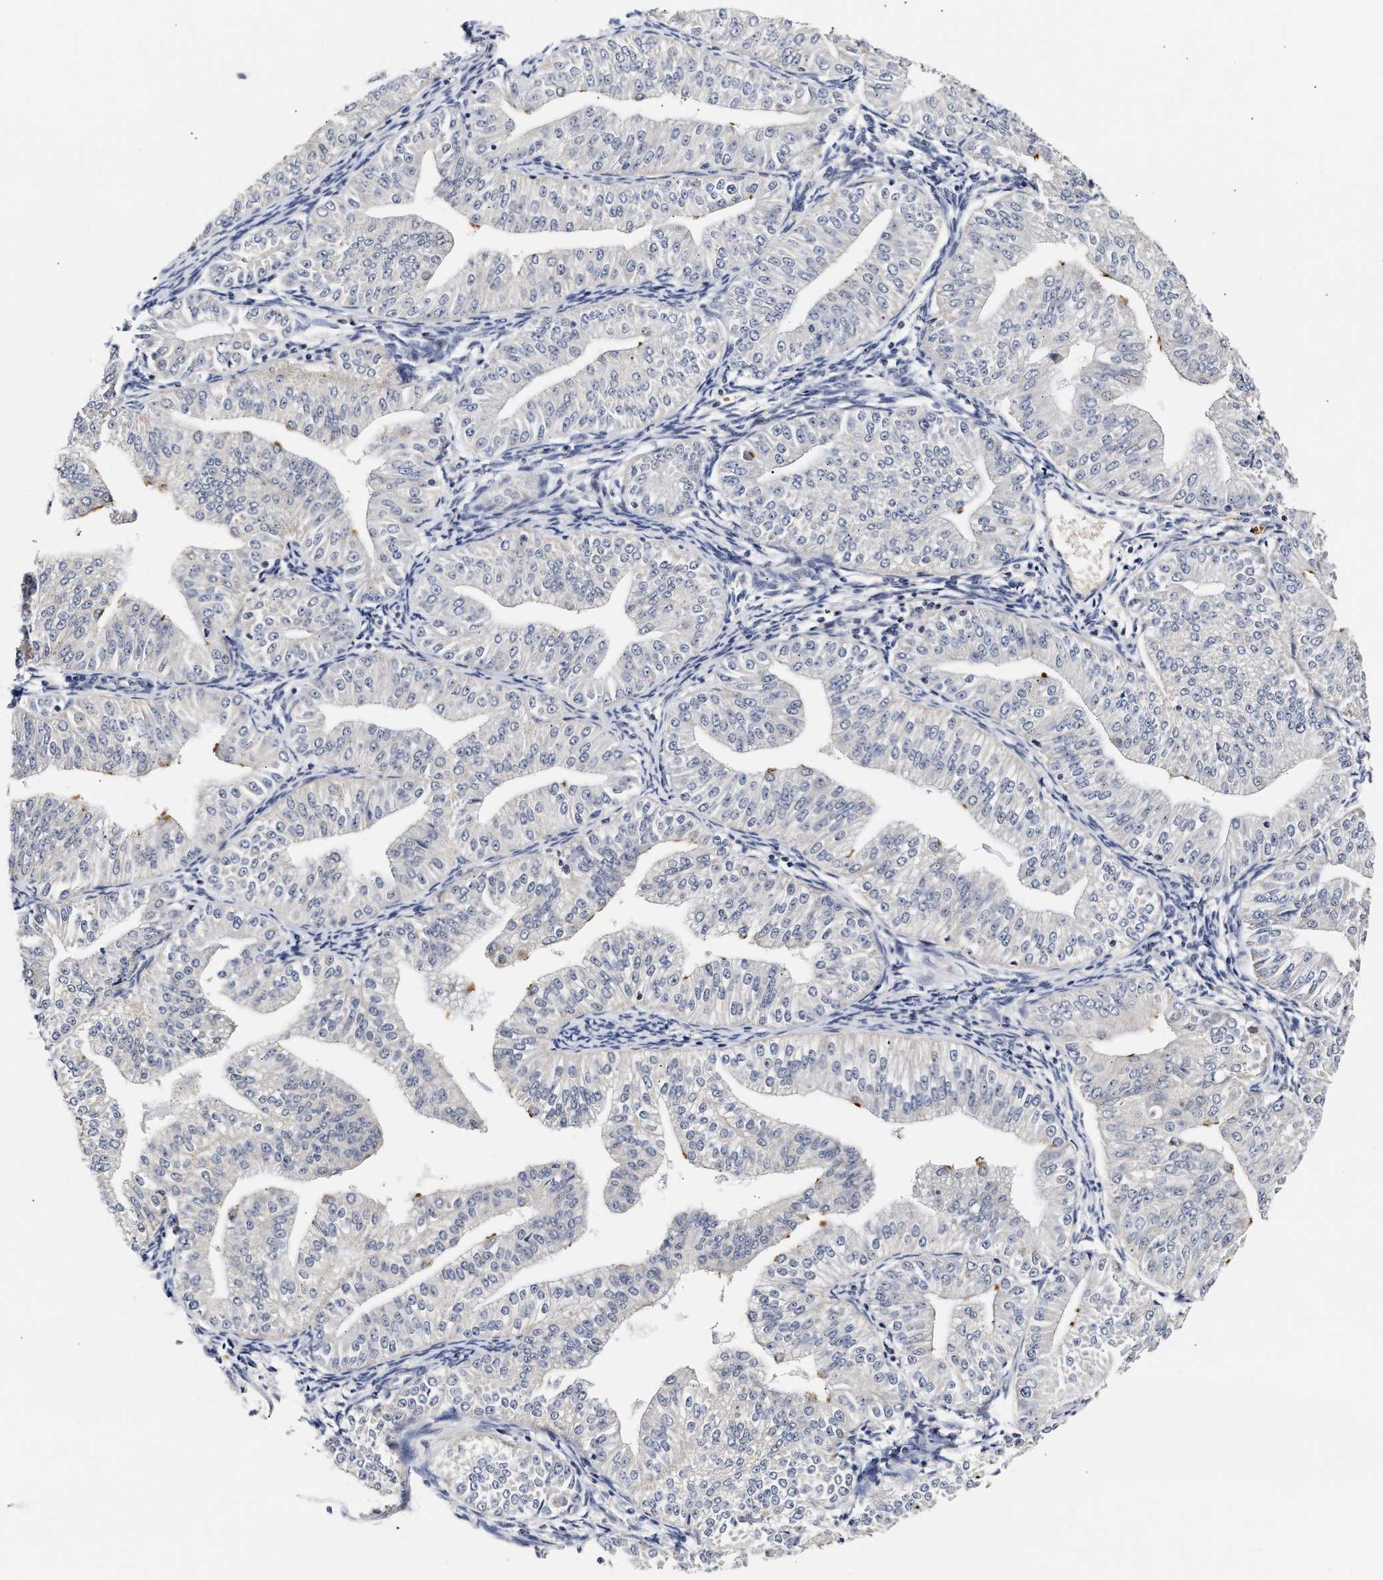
{"staining": {"intensity": "negative", "quantity": "none", "location": "none"}, "tissue": "endometrial cancer", "cell_type": "Tumor cells", "image_type": "cancer", "snomed": [{"axis": "morphology", "description": "Normal tissue, NOS"}, {"axis": "morphology", "description": "Adenocarcinoma, NOS"}, {"axis": "topography", "description": "Endometrium"}], "caption": "Immunohistochemistry (IHC) micrograph of endometrial cancer (adenocarcinoma) stained for a protein (brown), which displays no positivity in tumor cells.", "gene": "RINT1", "patient": {"sex": "female", "age": 53}}